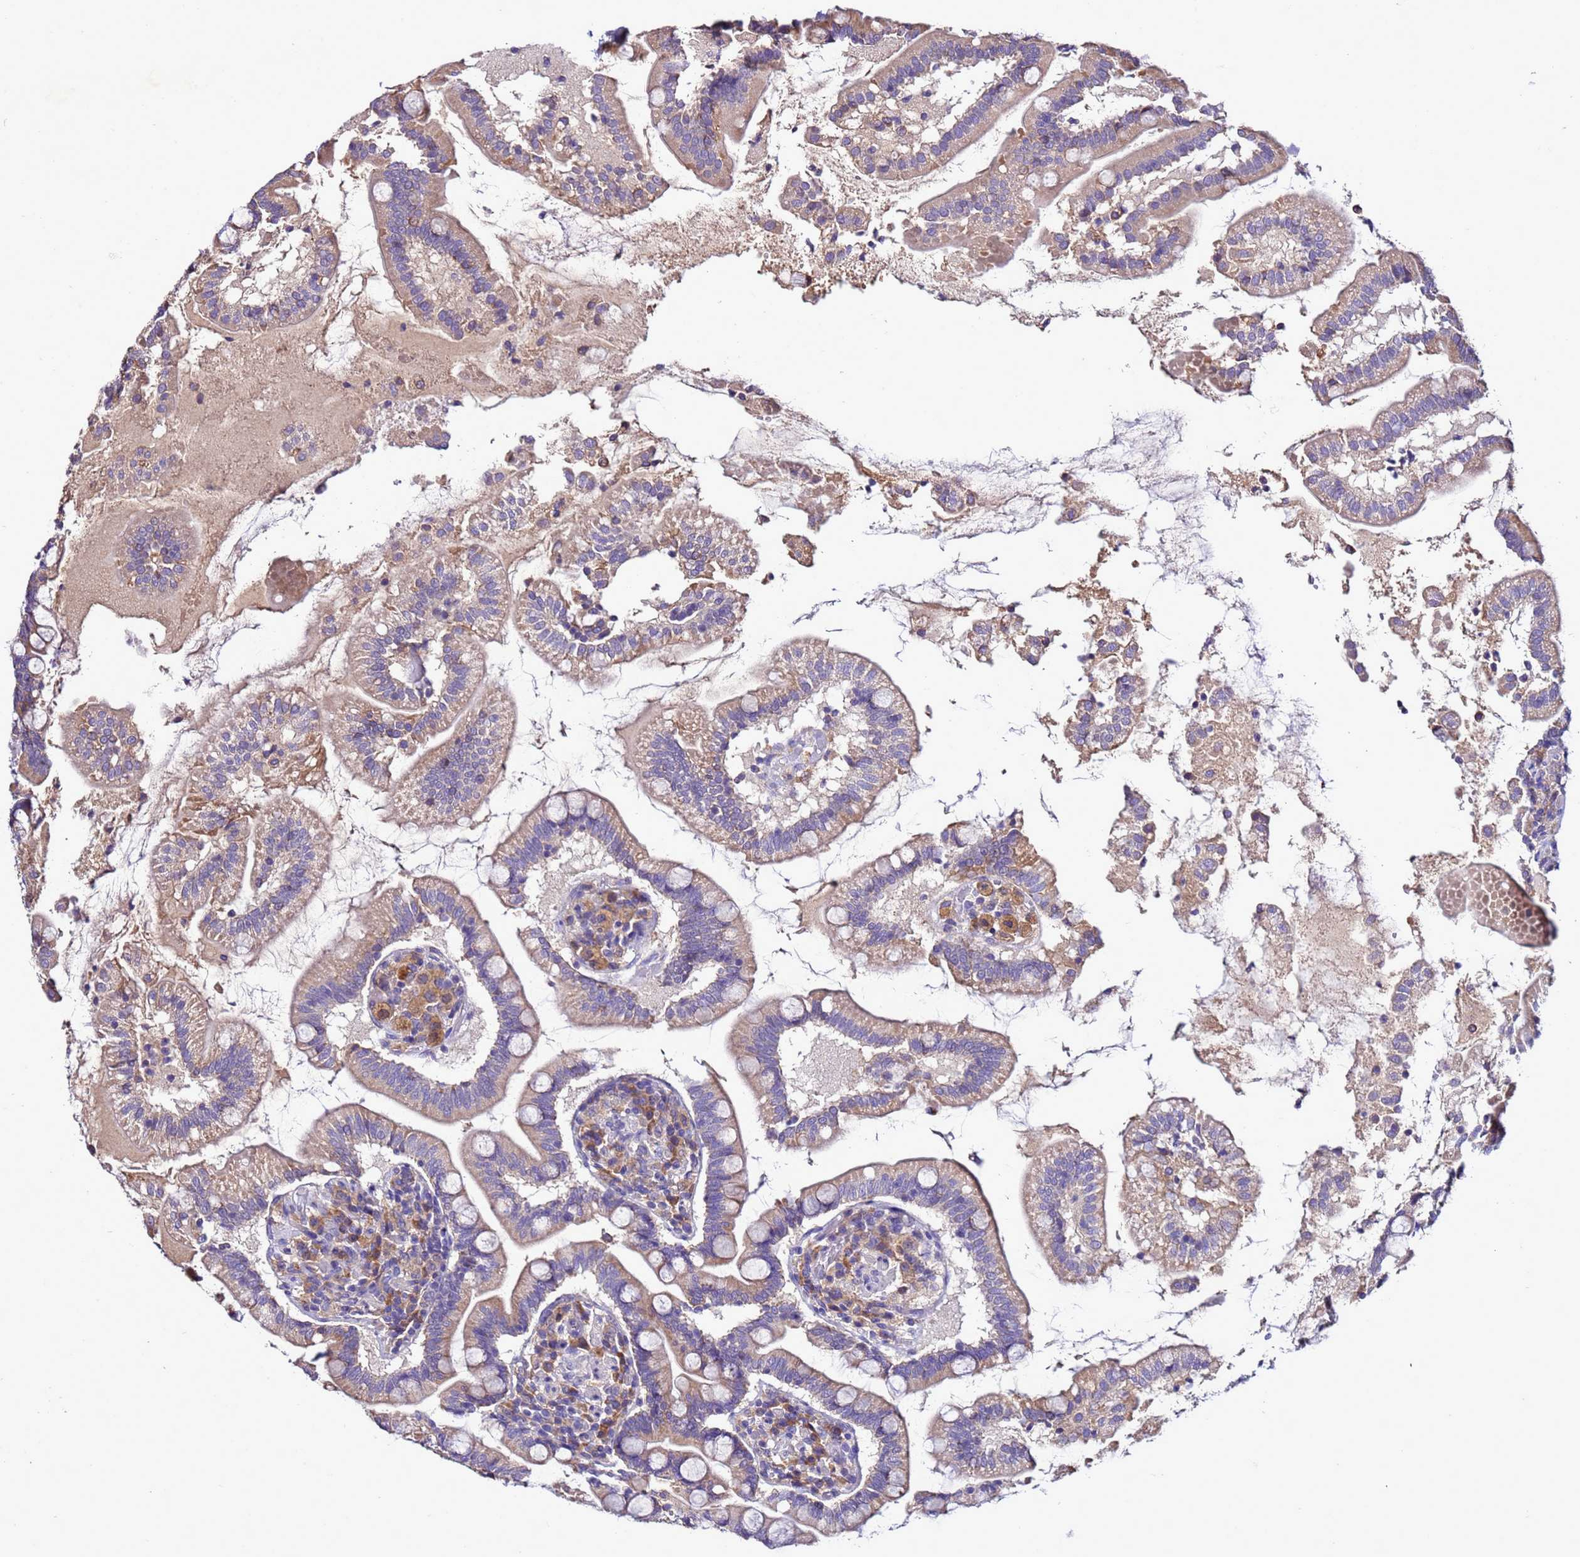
{"staining": {"intensity": "moderate", "quantity": "25%-75%", "location": "cytoplasmic/membranous"}, "tissue": "small intestine", "cell_type": "Glandular cells", "image_type": "normal", "snomed": [{"axis": "morphology", "description": "Normal tissue, NOS"}, {"axis": "topography", "description": "Small intestine"}], "caption": "Protein analysis of normal small intestine demonstrates moderate cytoplasmic/membranous positivity in approximately 25%-75% of glandular cells.", "gene": "ANTKMT", "patient": {"sex": "female", "age": 64}}